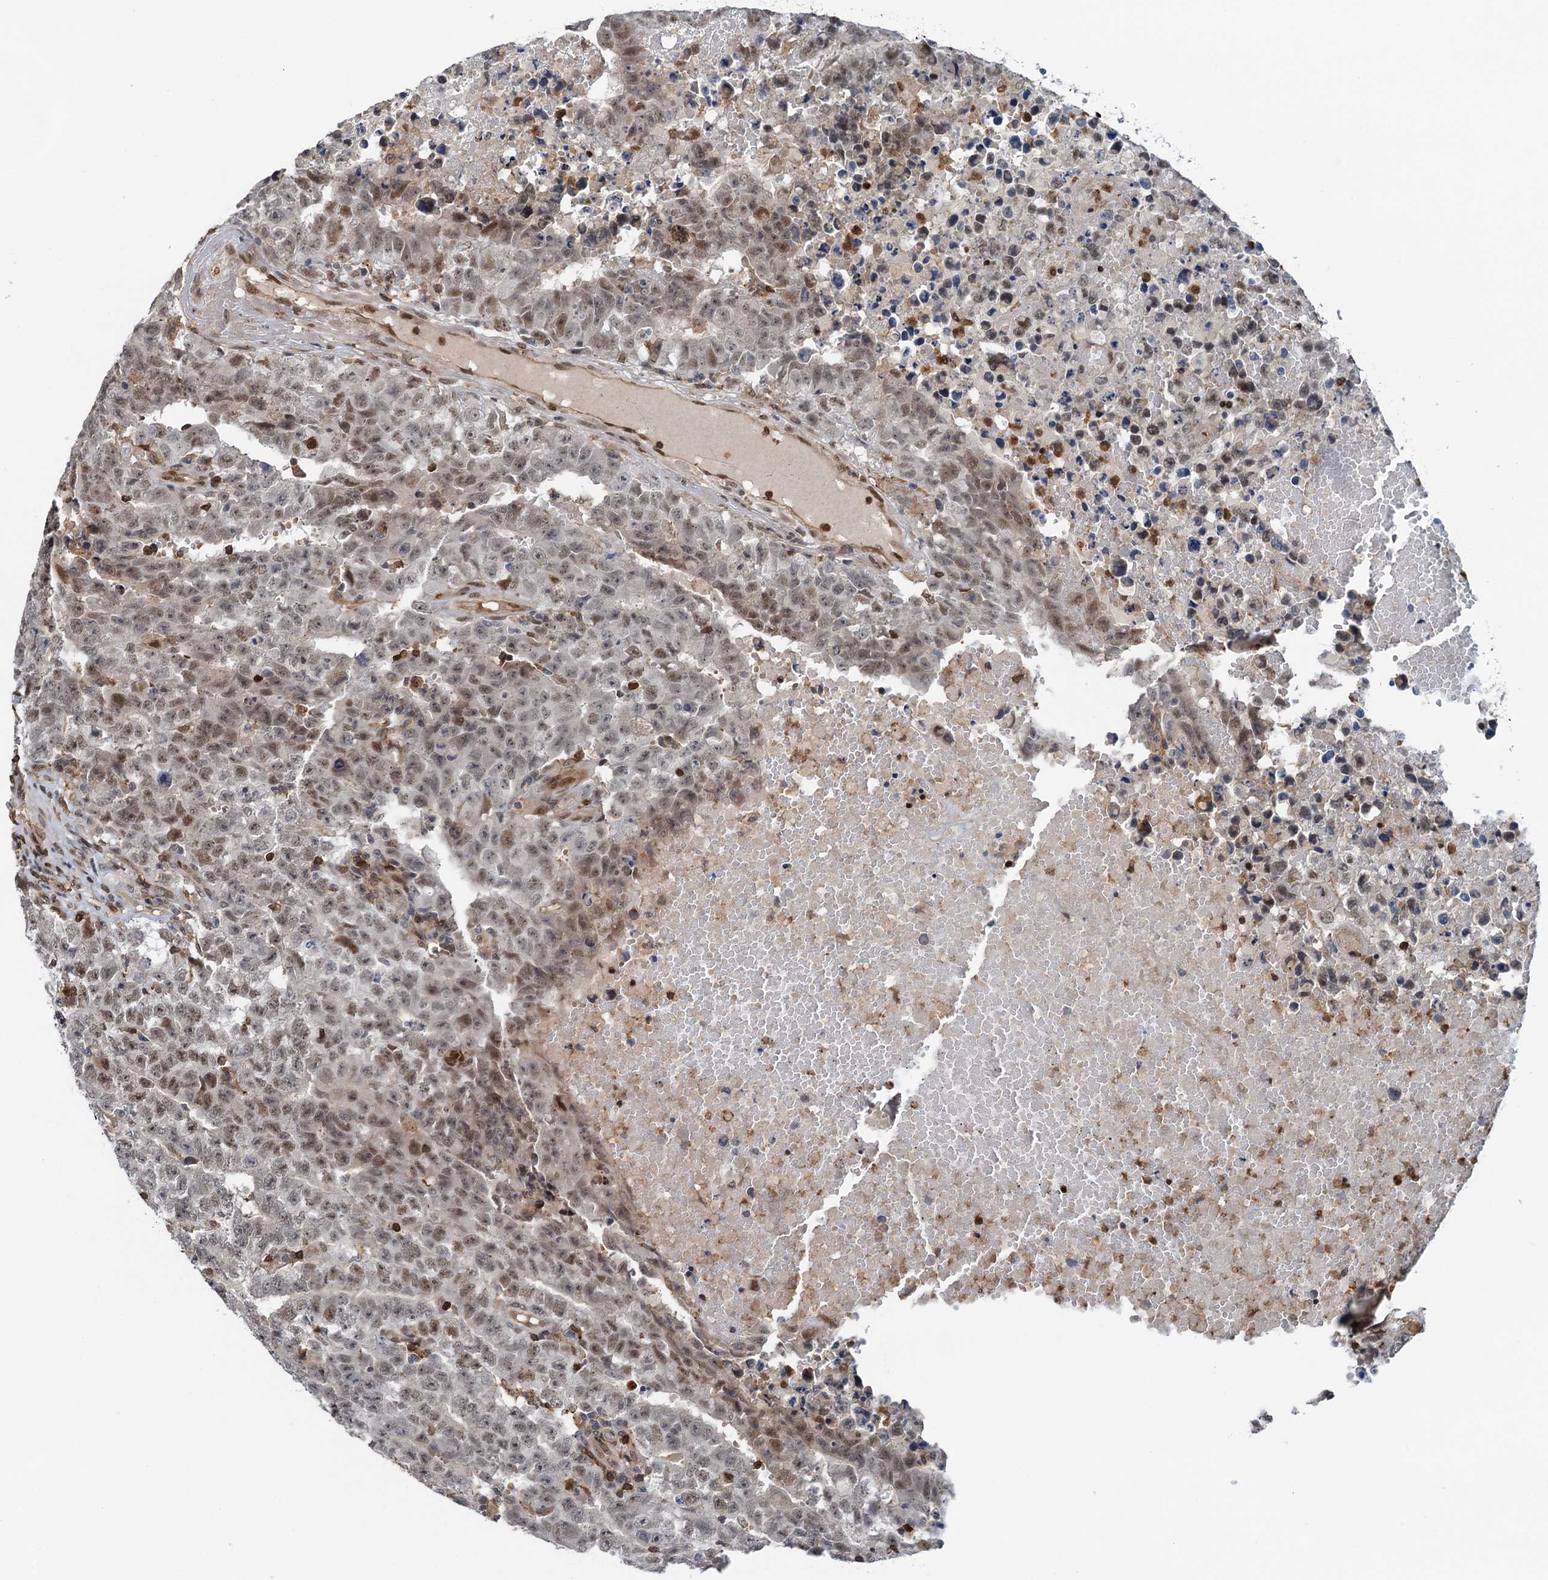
{"staining": {"intensity": "weak", "quantity": ">75%", "location": "nuclear"}, "tissue": "testis cancer", "cell_type": "Tumor cells", "image_type": "cancer", "snomed": [{"axis": "morphology", "description": "Carcinoma, Embryonal, NOS"}, {"axis": "topography", "description": "Testis"}], "caption": "Human embryonal carcinoma (testis) stained for a protein (brown) demonstrates weak nuclear positive positivity in about >75% of tumor cells.", "gene": "ZNF609", "patient": {"sex": "male", "age": 25}}